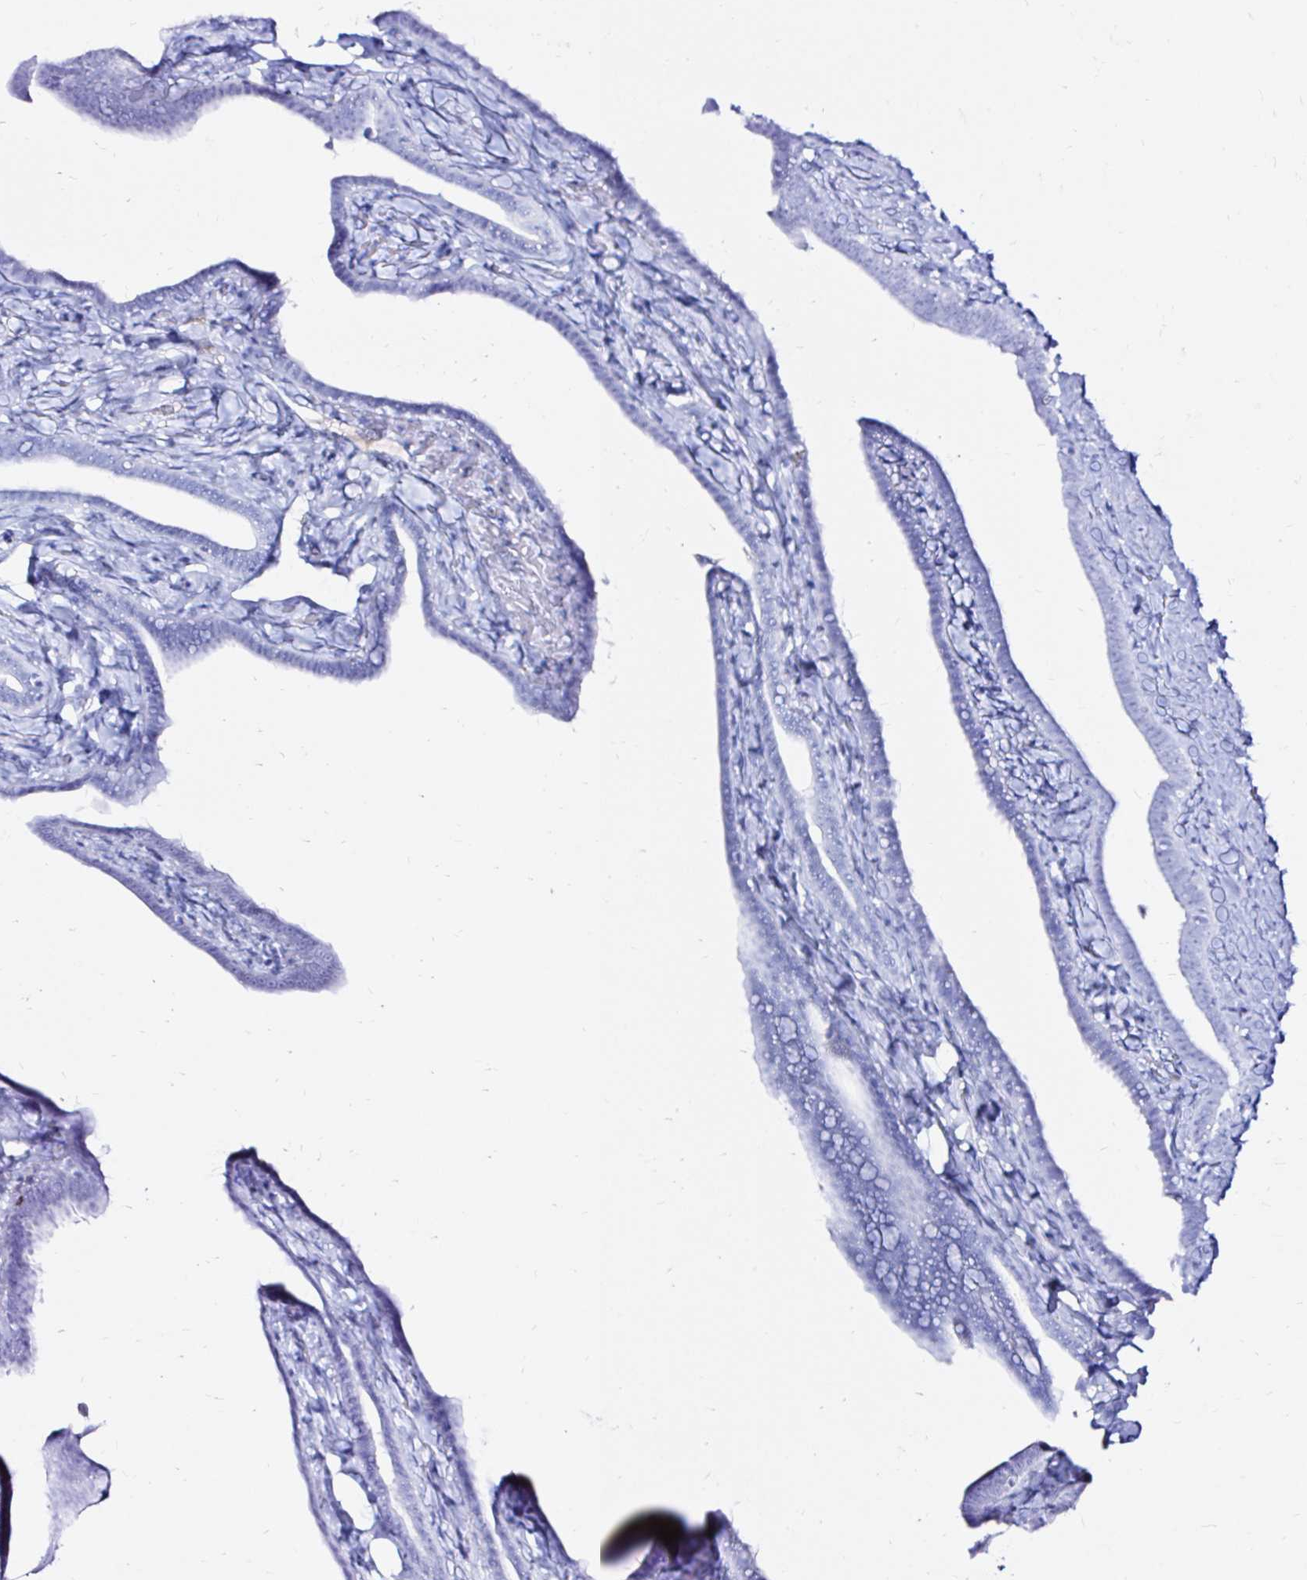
{"staining": {"intensity": "moderate", "quantity": "<25%", "location": "cytoplasmic/membranous"}, "tissue": "fallopian tube", "cell_type": "Glandular cells", "image_type": "normal", "snomed": [{"axis": "morphology", "description": "Normal tissue, NOS"}, {"axis": "topography", "description": "Fallopian tube"}], "caption": "Protein analysis of benign fallopian tube demonstrates moderate cytoplasmic/membranous expression in approximately <25% of glandular cells. Using DAB (brown) and hematoxylin (blue) stains, captured at high magnification using brightfield microscopy.", "gene": "ZNF432", "patient": {"sex": "female", "age": 69}}